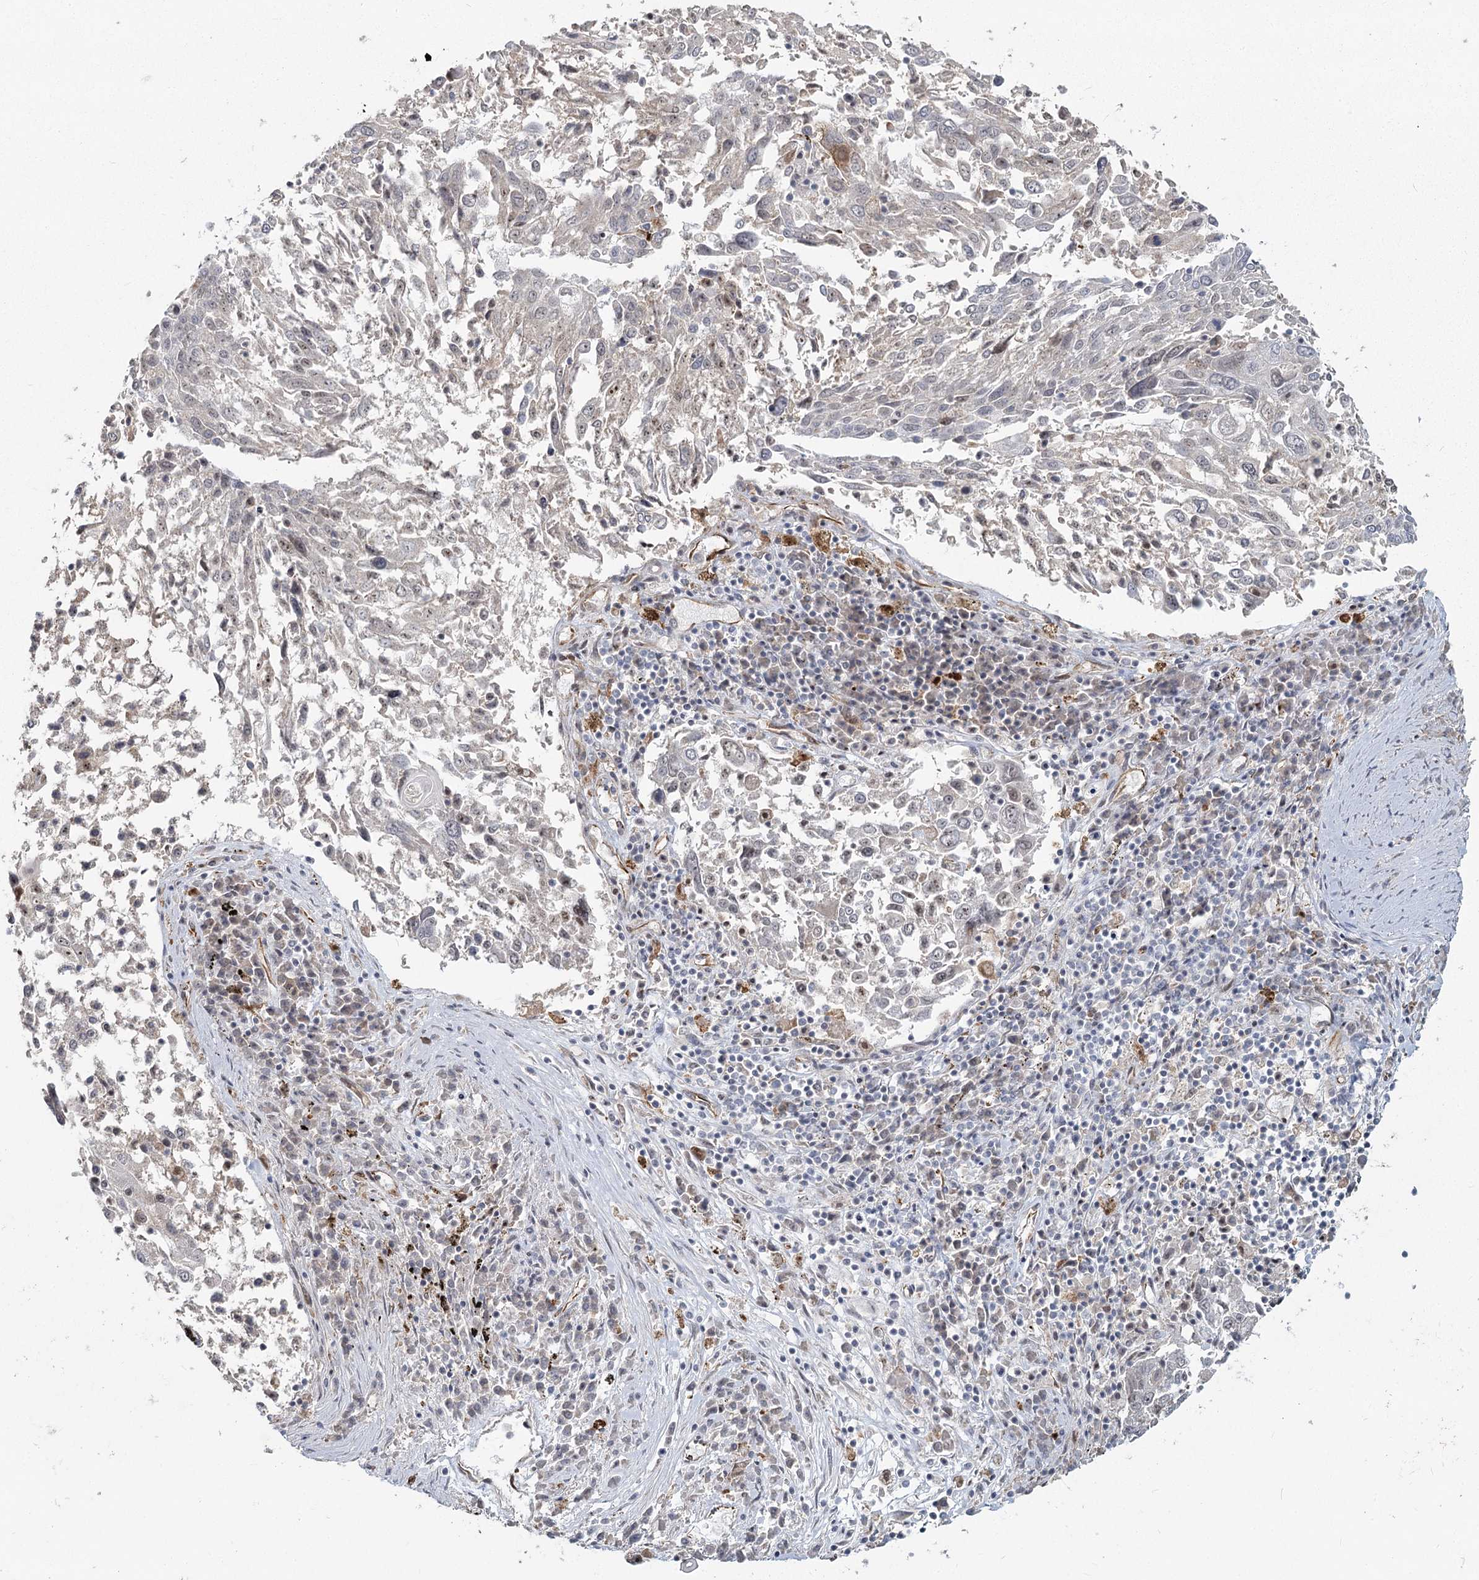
{"staining": {"intensity": "negative", "quantity": "none", "location": "none"}, "tissue": "lung cancer", "cell_type": "Tumor cells", "image_type": "cancer", "snomed": [{"axis": "morphology", "description": "Squamous cell carcinoma, NOS"}, {"axis": "topography", "description": "Lung"}], "caption": "IHC histopathology image of neoplastic tissue: squamous cell carcinoma (lung) stained with DAB (3,3'-diaminobenzidine) demonstrates no significant protein expression in tumor cells.", "gene": "AP2M1", "patient": {"sex": "male", "age": 65}}